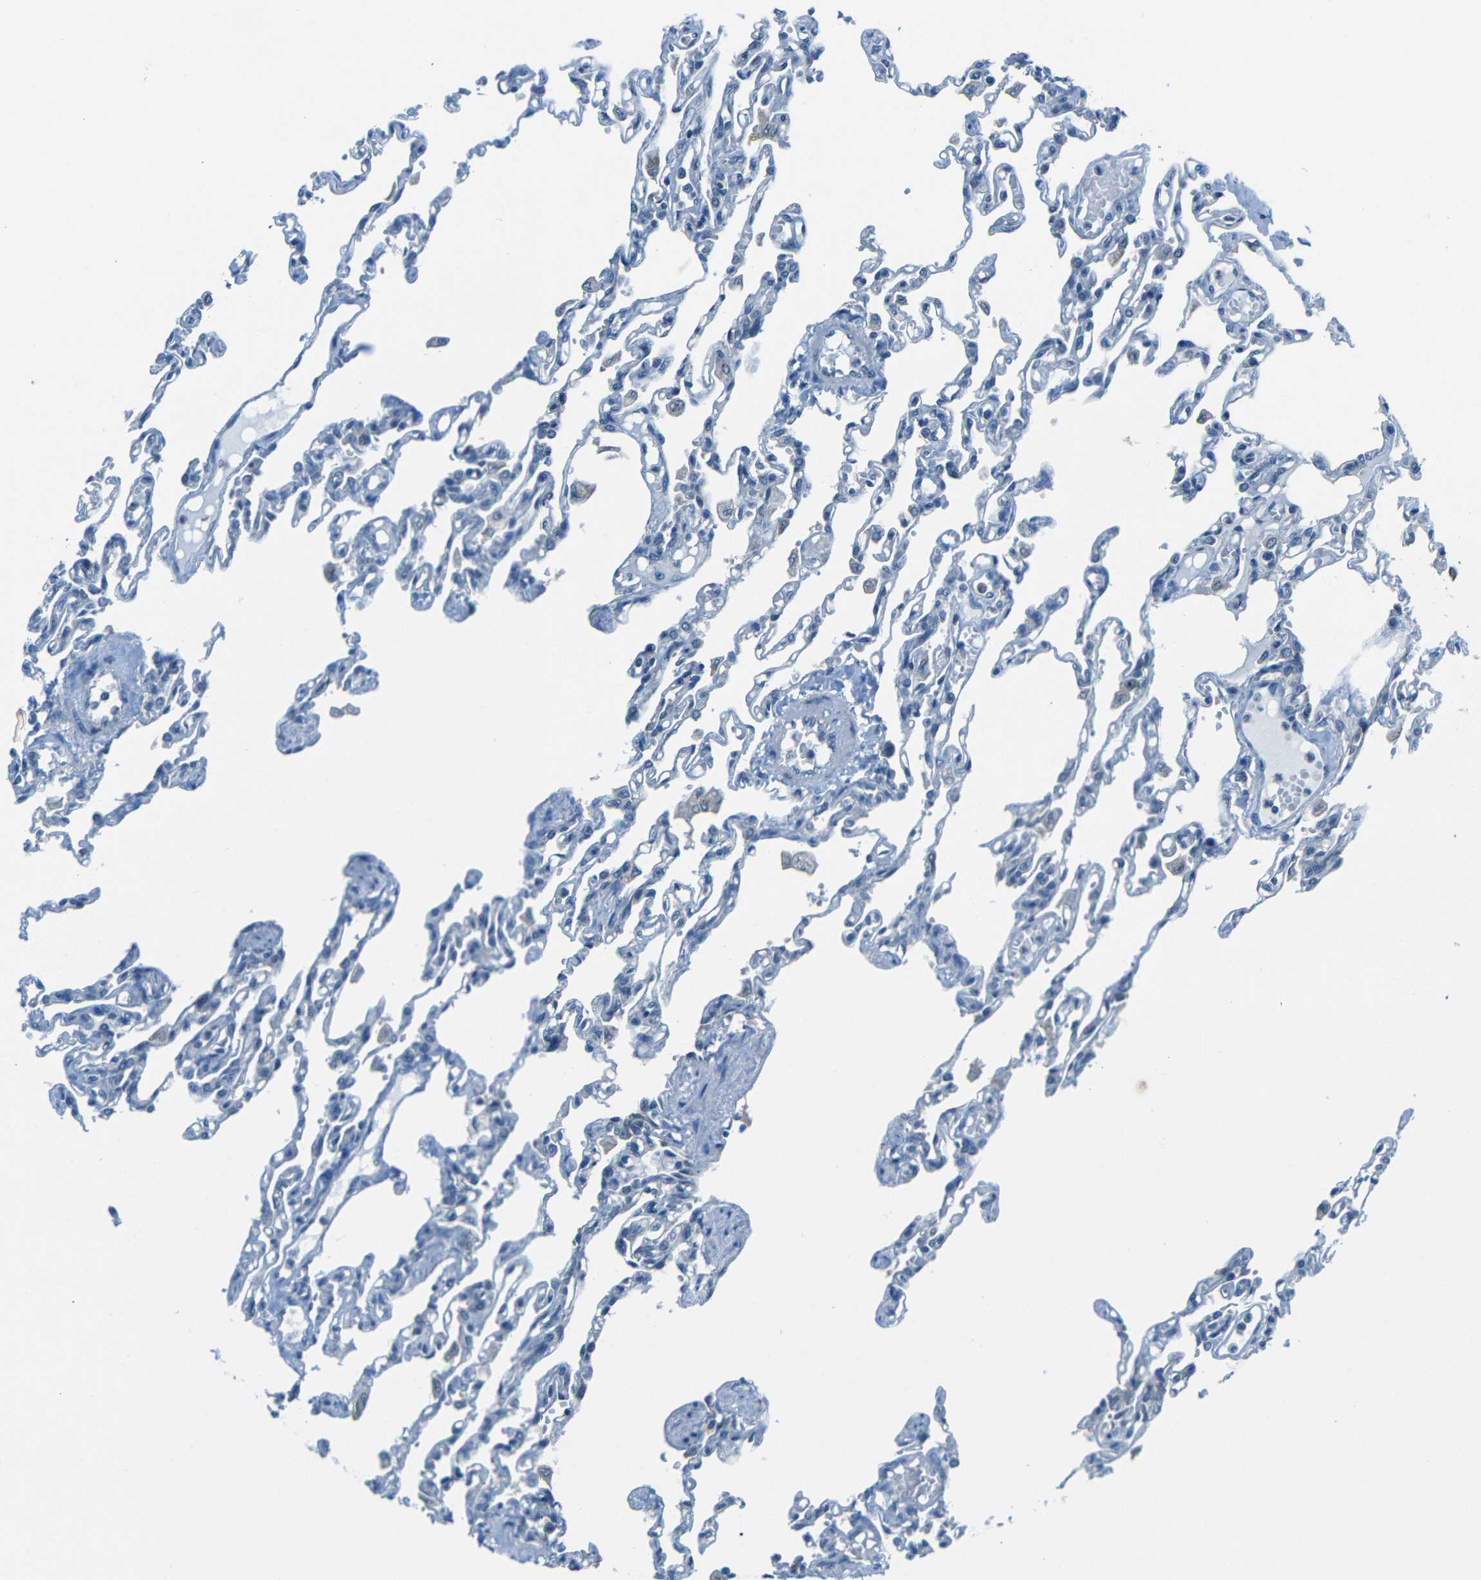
{"staining": {"intensity": "negative", "quantity": "none", "location": "none"}, "tissue": "lung", "cell_type": "Alveolar cells", "image_type": "normal", "snomed": [{"axis": "morphology", "description": "Normal tissue, NOS"}, {"axis": "topography", "description": "Lung"}], "caption": "Immunohistochemical staining of benign human lung reveals no significant expression in alveolar cells.", "gene": "ANKRD22", "patient": {"sex": "male", "age": 21}}